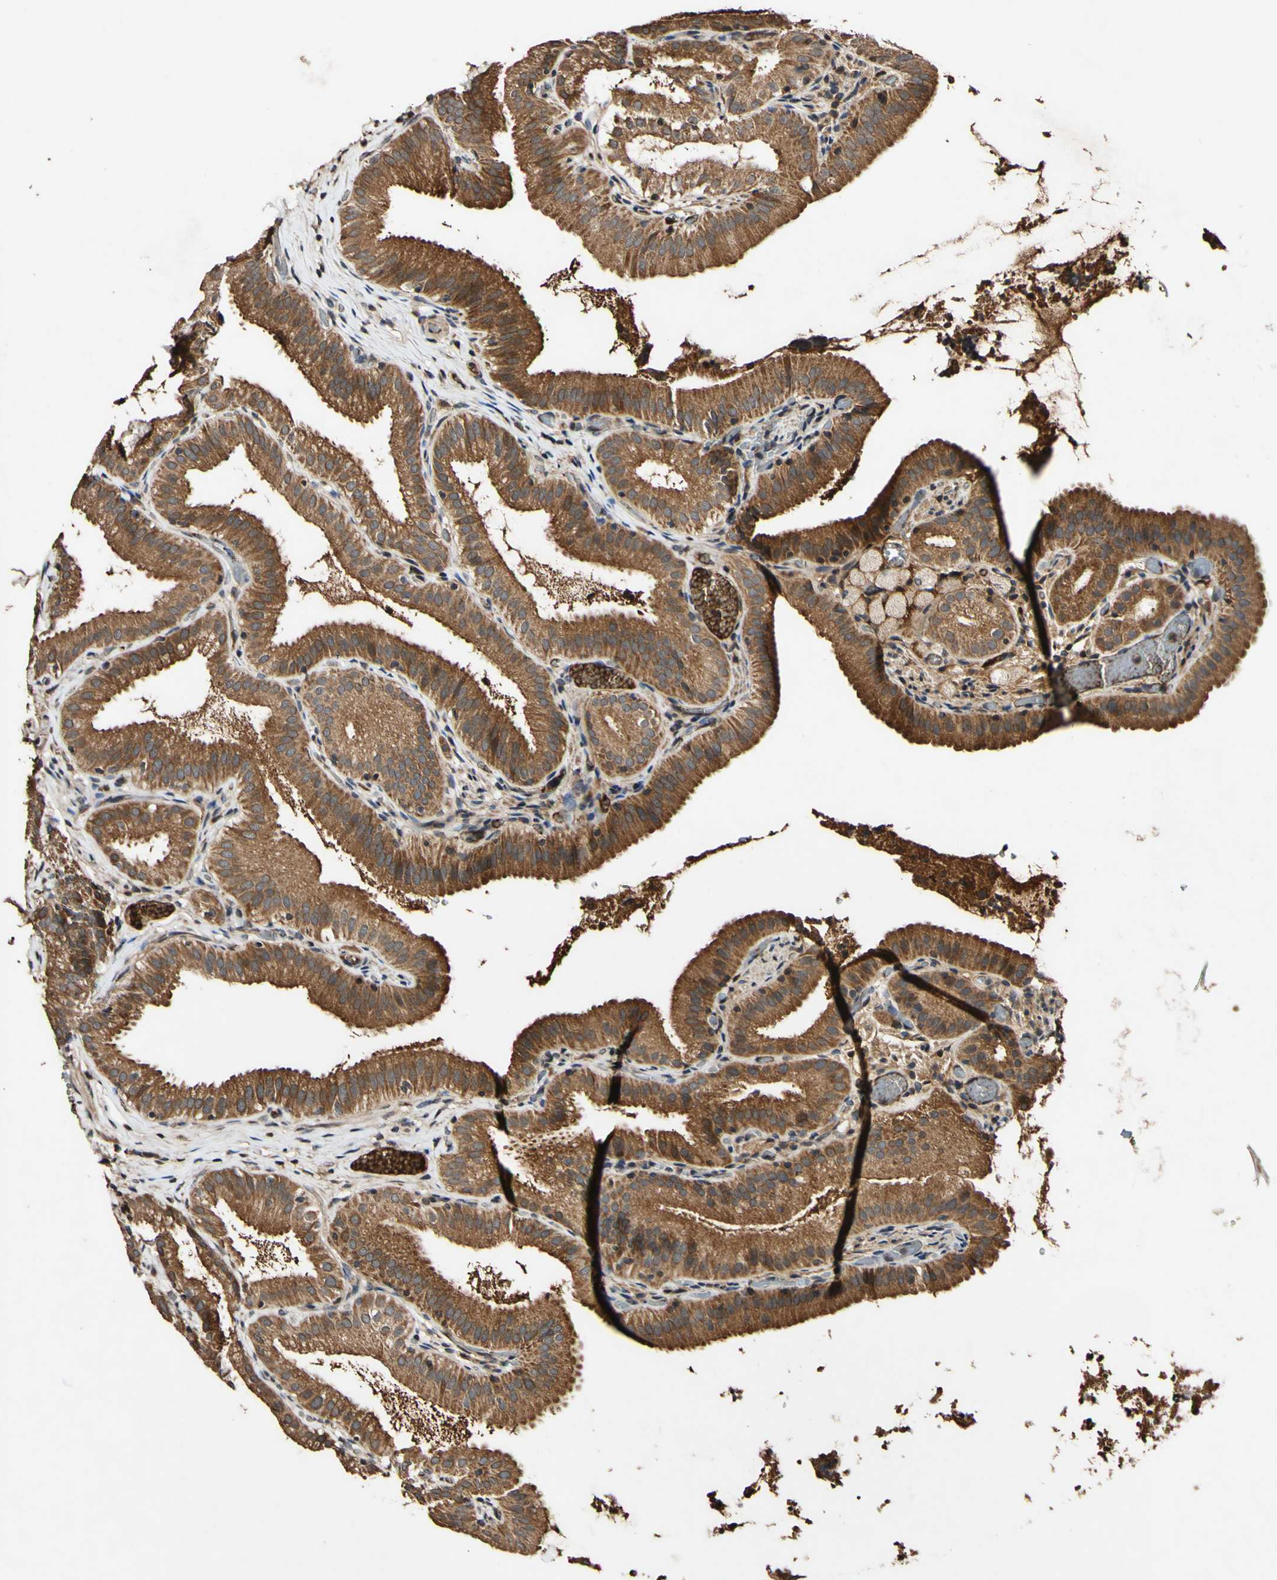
{"staining": {"intensity": "strong", "quantity": ">75%", "location": "cytoplasmic/membranous"}, "tissue": "gallbladder", "cell_type": "Glandular cells", "image_type": "normal", "snomed": [{"axis": "morphology", "description": "Normal tissue, NOS"}, {"axis": "topography", "description": "Gallbladder"}], "caption": "An image of gallbladder stained for a protein exhibits strong cytoplasmic/membranous brown staining in glandular cells. (brown staining indicates protein expression, while blue staining denotes nuclei).", "gene": "PLAT", "patient": {"sex": "male", "age": 54}}